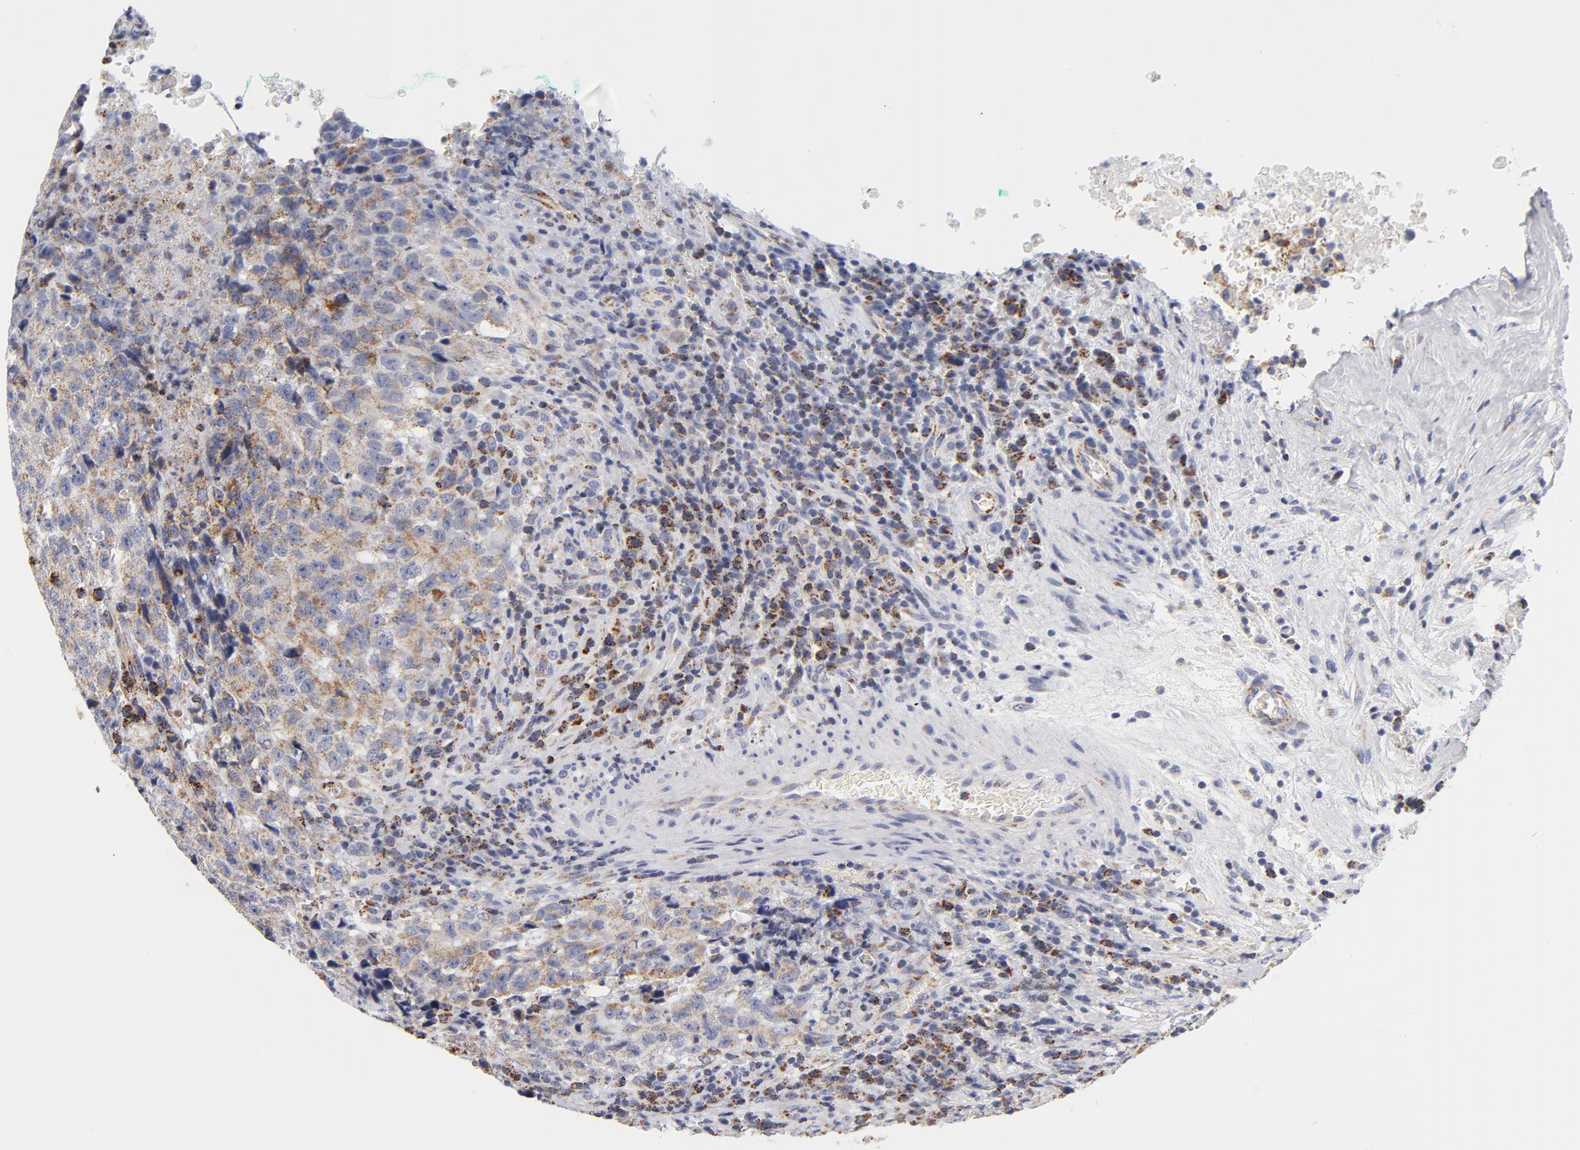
{"staining": {"intensity": "weak", "quantity": ">75%", "location": "cytoplasmic/membranous"}, "tissue": "testis cancer", "cell_type": "Tumor cells", "image_type": "cancer", "snomed": [{"axis": "morphology", "description": "Necrosis, NOS"}, {"axis": "morphology", "description": "Carcinoma, Embryonal, NOS"}, {"axis": "topography", "description": "Testis"}], "caption": "High-magnification brightfield microscopy of testis cancer stained with DAB (3,3'-diaminobenzidine) (brown) and counterstained with hematoxylin (blue). tumor cells exhibit weak cytoplasmic/membranous positivity is appreciated in about>75% of cells.", "gene": "ECHS1", "patient": {"sex": "male", "age": 19}}